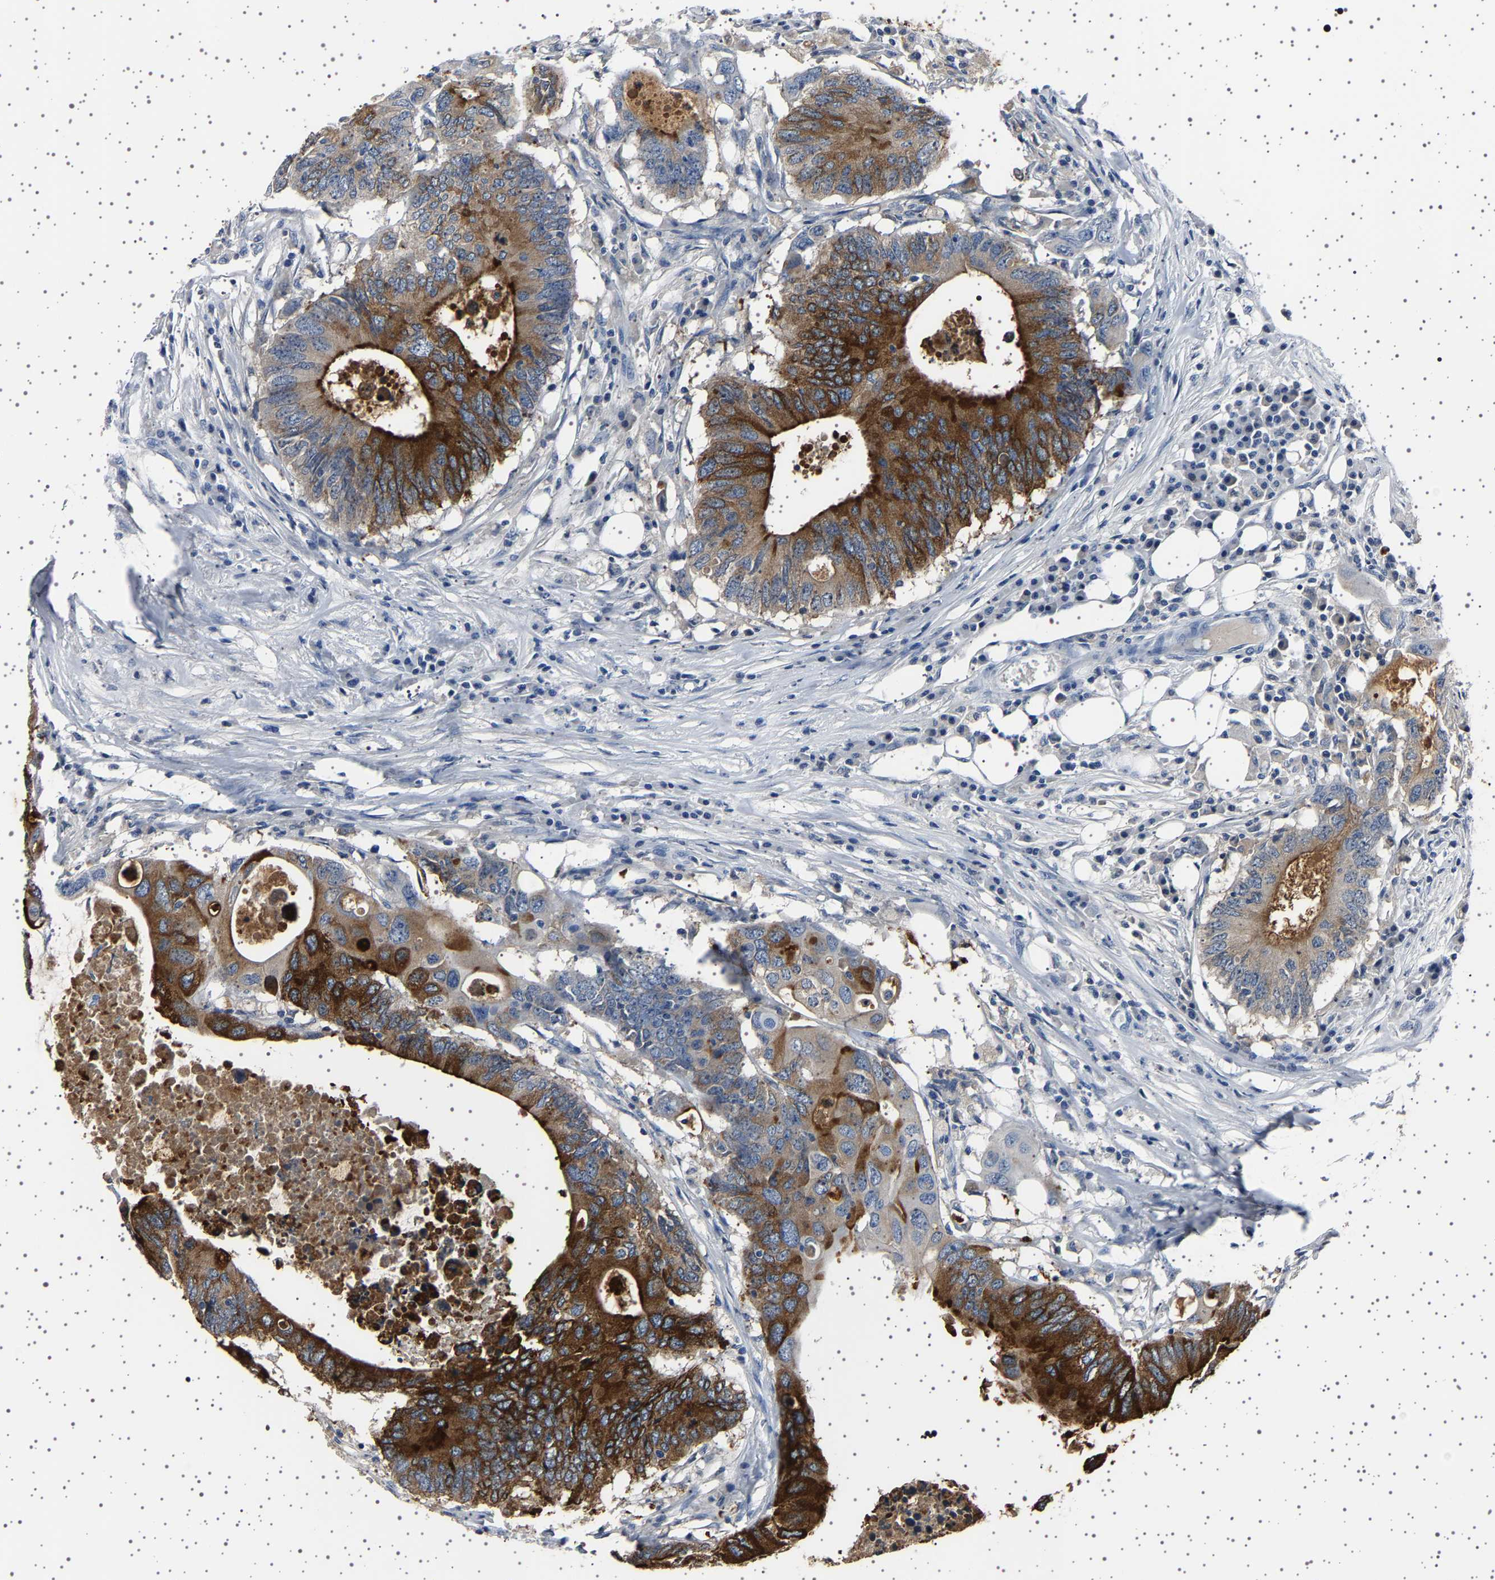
{"staining": {"intensity": "strong", "quantity": ">75%", "location": "cytoplasmic/membranous"}, "tissue": "colorectal cancer", "cell_type": "Tumor cells", "image_type": "cancer", "snomed": [{"axis": "morphology", "description": "Adenocarcinoma, NOS"}, {"axis": "topography", "description": "Colon"}], "caption": "Immunohistochemistry image of human colorectal cancer stained for a protein (brown), which displays high levels of strong cytoplasmic/membranous staining in approximately >75% of tumor cells.", "gene": "TFF3", "patient": {"sex": "male", "age": 71}}